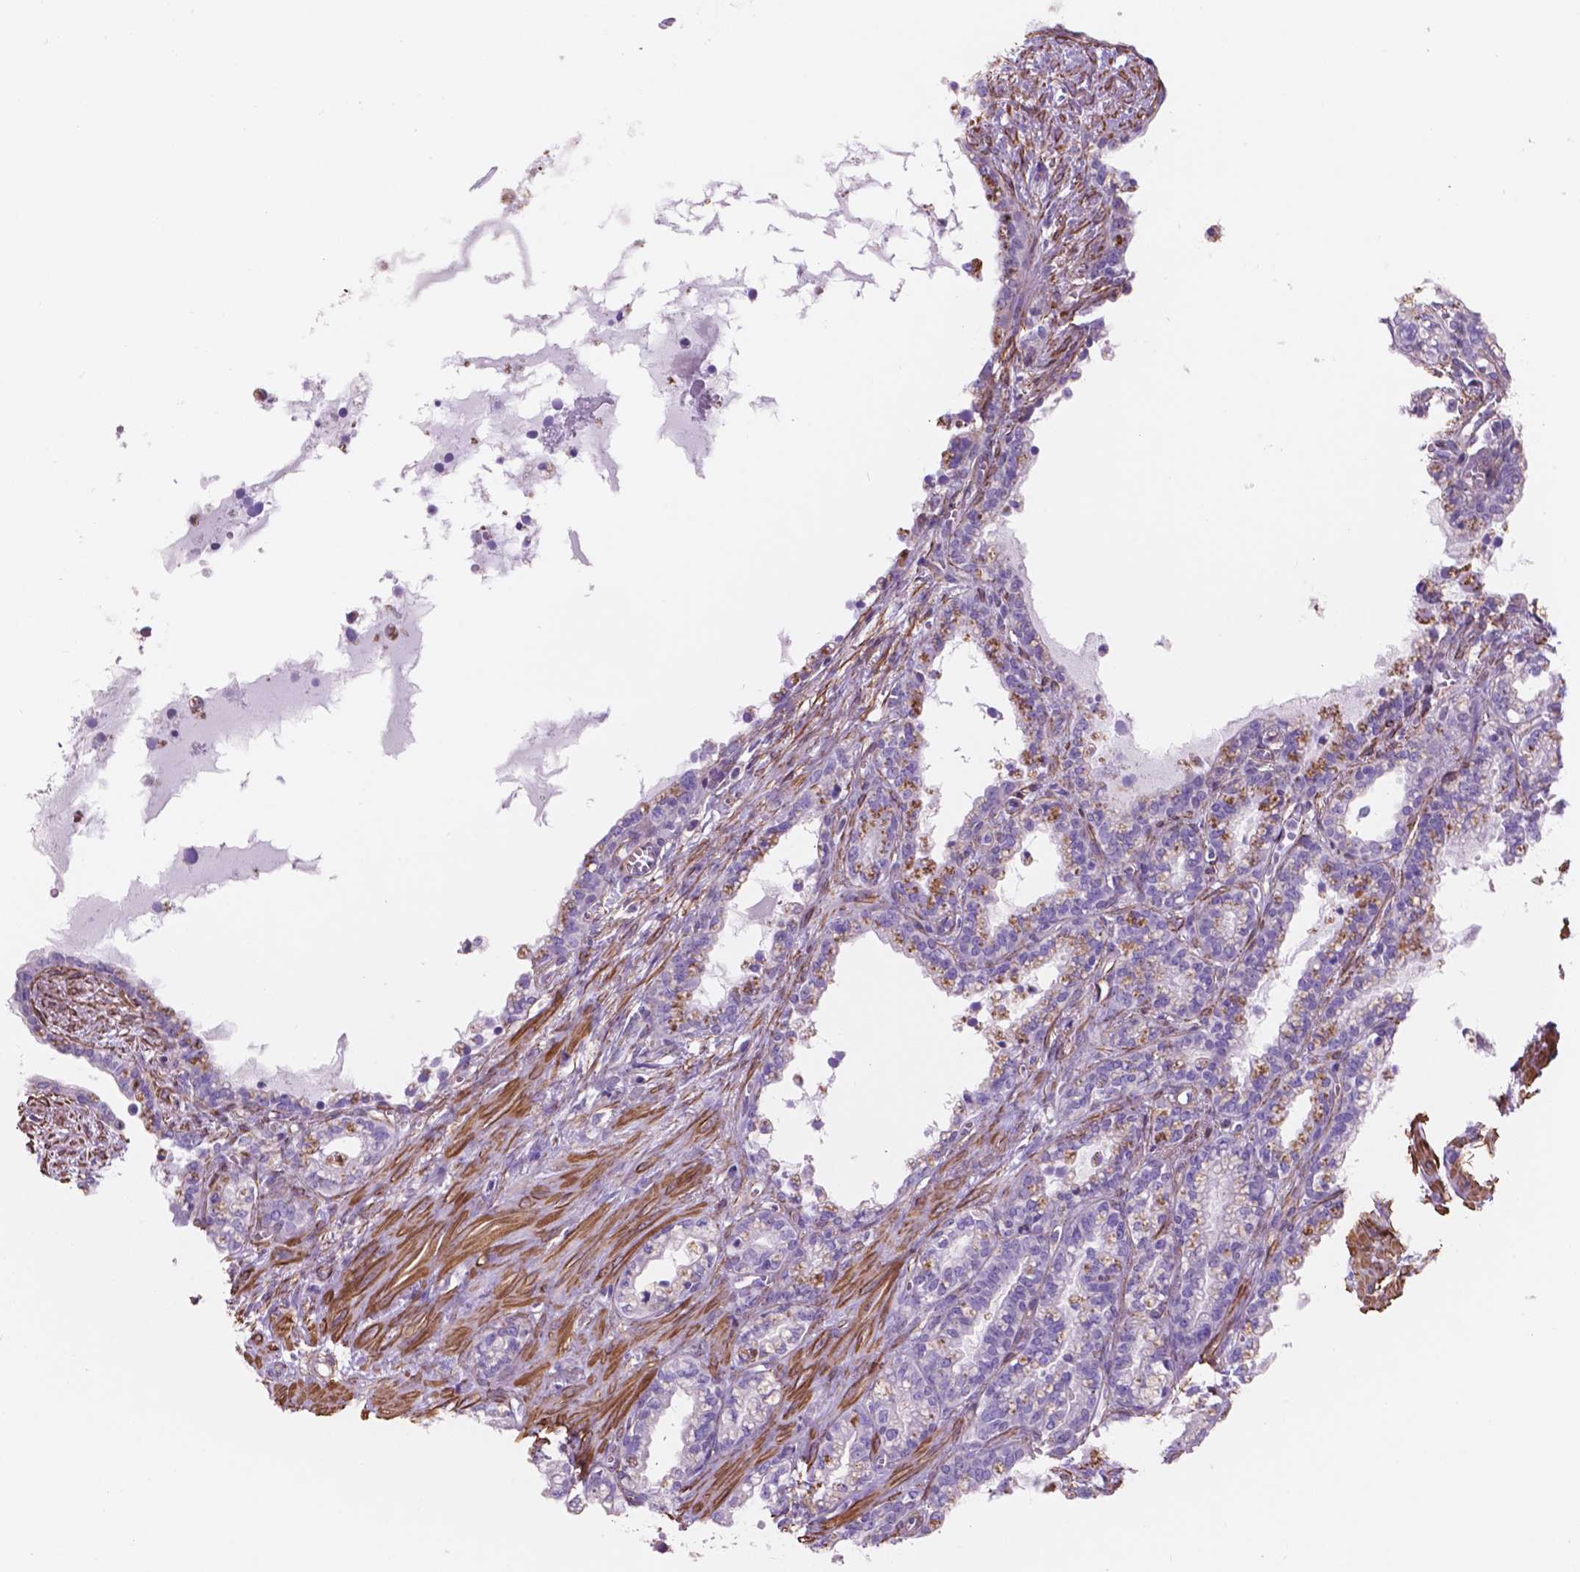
{"staining": {"intensity": "negative", "quantity": "none", "location": "none"}, "tissue": "seminal vesicle", "cell_type": "Glandular cells", "image_type": "normal", "snomed": [{"axis": "morphology", "description": "Normal tissue, NOS"}, {"axis": "morphology", "description": "Urothelial carcinoma, NOS"}, {"axis": "topography", "description": "Urinary bladder"}, {"axis": "topography", "description": "Seminal veicle"}], "caption": "An immunohistochemistry (IHC) micrograph of unremarkable seminal vesicle is shown. There is no staining in glandular cells of seminal vesicle. The staining was performed using DAB to visualize the protein expression in brown, while the nuclei were stained in blue with hematoxylin (Magnification: 20x).", "gene": "TOR2A", "patient": {"sex": "male", "age": 76}}